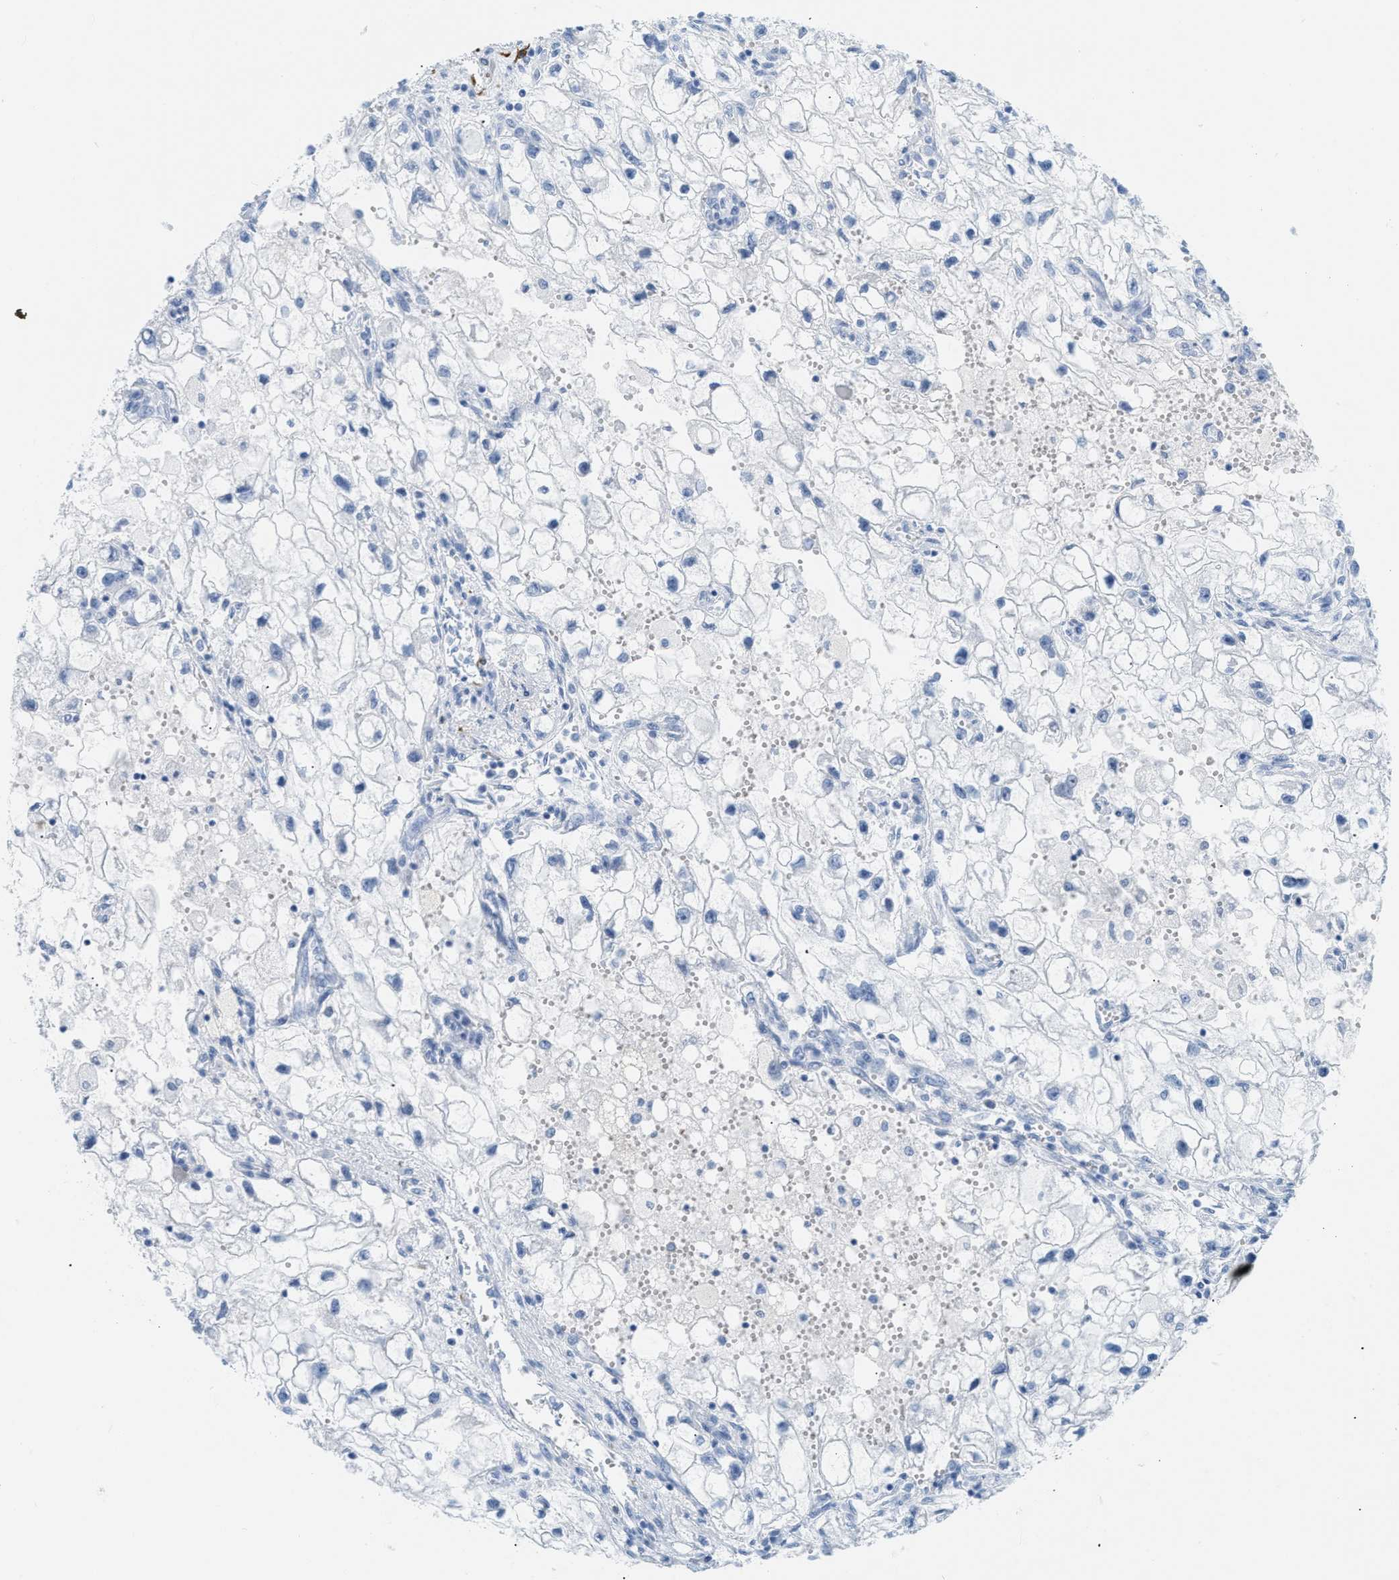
{"staining": {"intensity": "negative", "quantity": "none", "location": "none"}, "tissue": "renal cancer", "cell_type": "Tumor cells", "image_type": "cancer", "snomed": [{"axis": "morphology", "description": "Adenocarcinoma, NOS"}, {"axis": "topography", "description": "Kidney"}], "caption": "IHC histopathology image of human renal cancer stained for a protein (brown), which displays no expression in tumor cells.", "gene": "DES", "patient": {"sex": "female", "age": 70}}